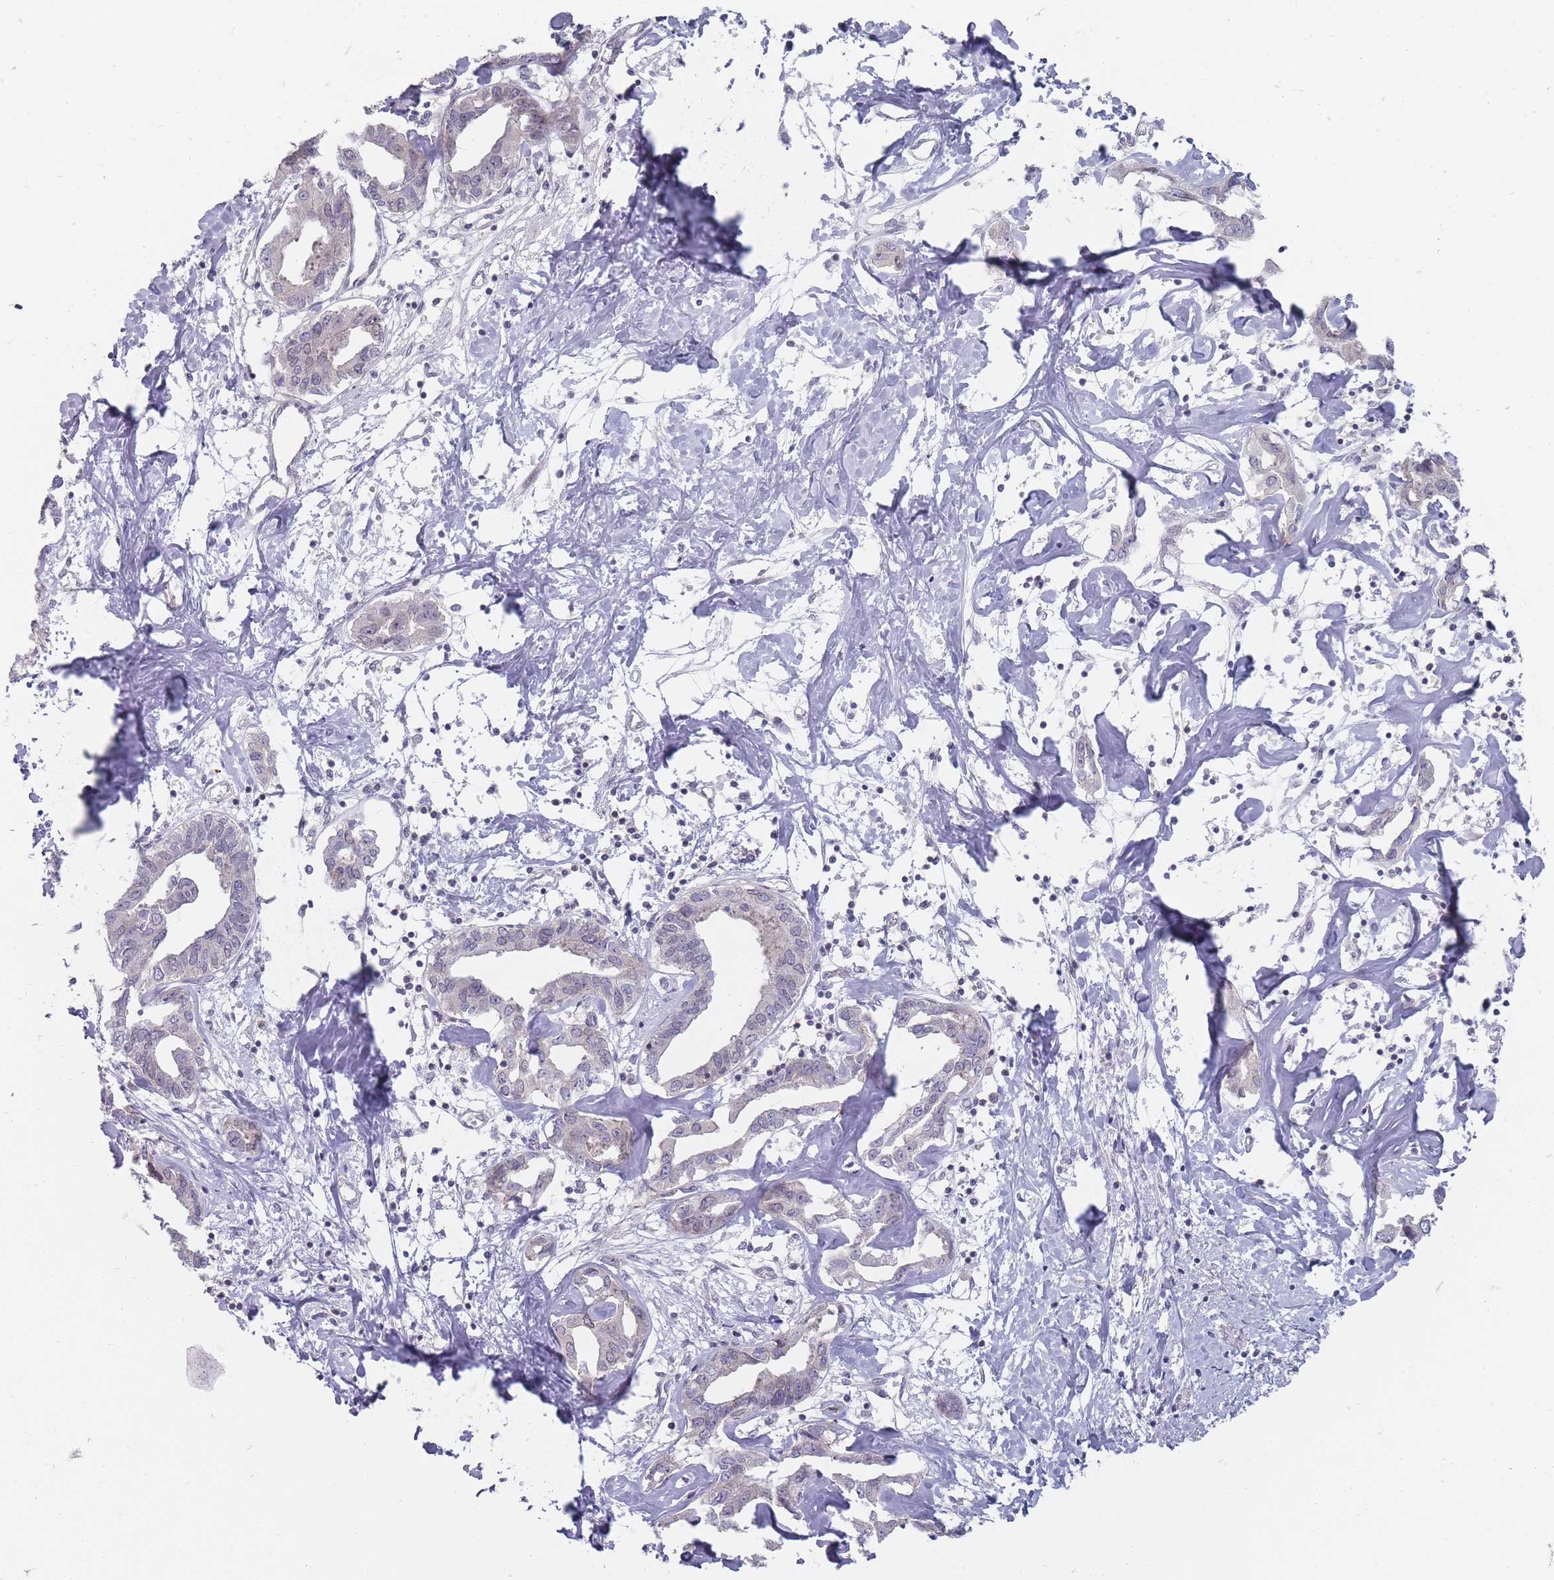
{"staining": {"intensity": "negative", "quantity": "none", "location": "none"}, "tissue": "liver cancer", "cell_type": "Tumor cells", "image_type": "cancer", "snomed": [{"axis": "morphology", "description": "Cholangiocarcinoma"}, {"axis": "topography", "description": "Liver"}], "caption": "Tumor cells show no significant staining in liver cancer.", "gene": "PCDH12", "patient": {"sex": "male", "age": 59}}